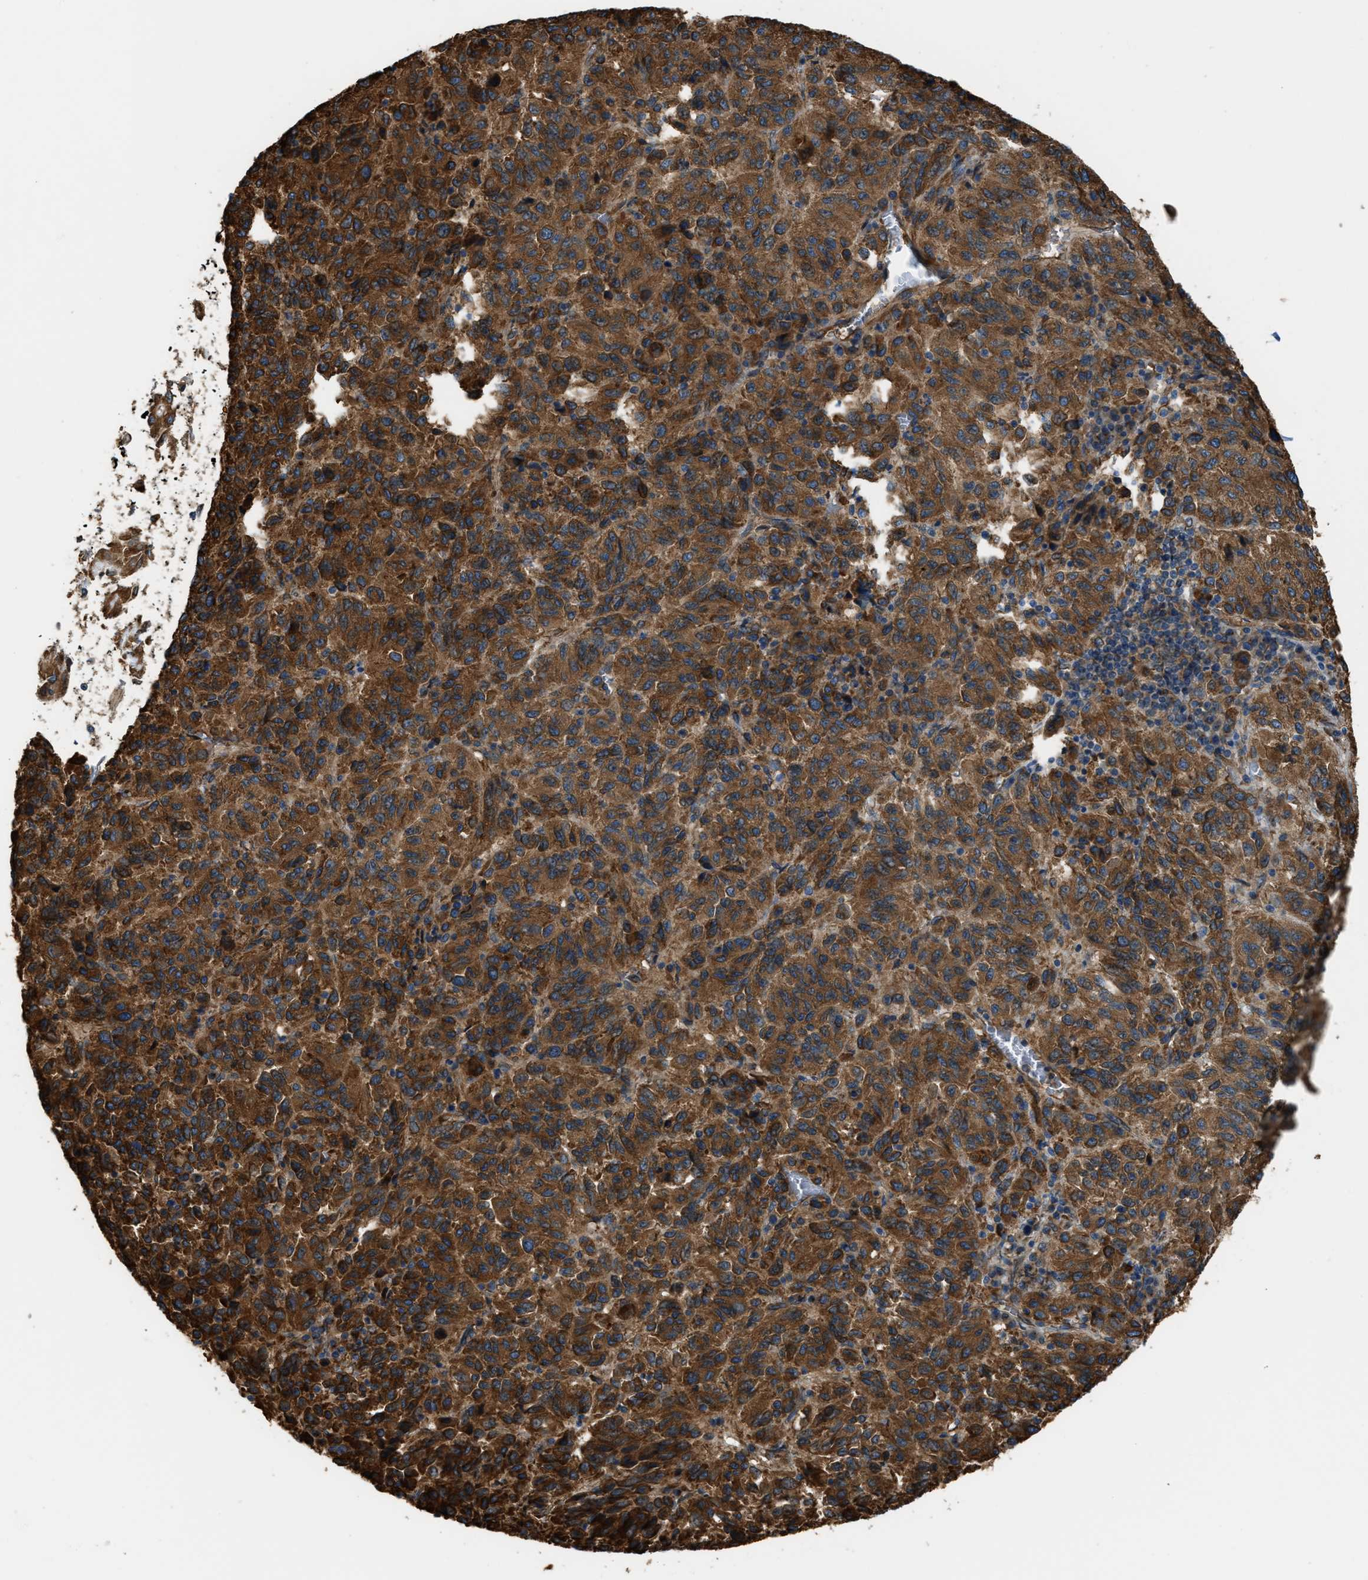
{"staining": {"intensity": "strong", "quantity": ">75%", "location": "cytoplasmic/membranous"}, "tissue": "melanoma", "cell_type": "Tumor cells", "image_type": "cancer", "snomed": [{"axis": "morphology", "description": "Malignant melanoma, Metastatic site"}, {"axis": "topography", "description": "Lung"}], "caption": "IHC image of melanoma stained for a protein (brown), which displays high levels of strong cytoplasmic/membranous positivity in approximately >75% of tumor cells.", "gene": "TRPC1", "patient": {"sex": "male", "age": 64}}